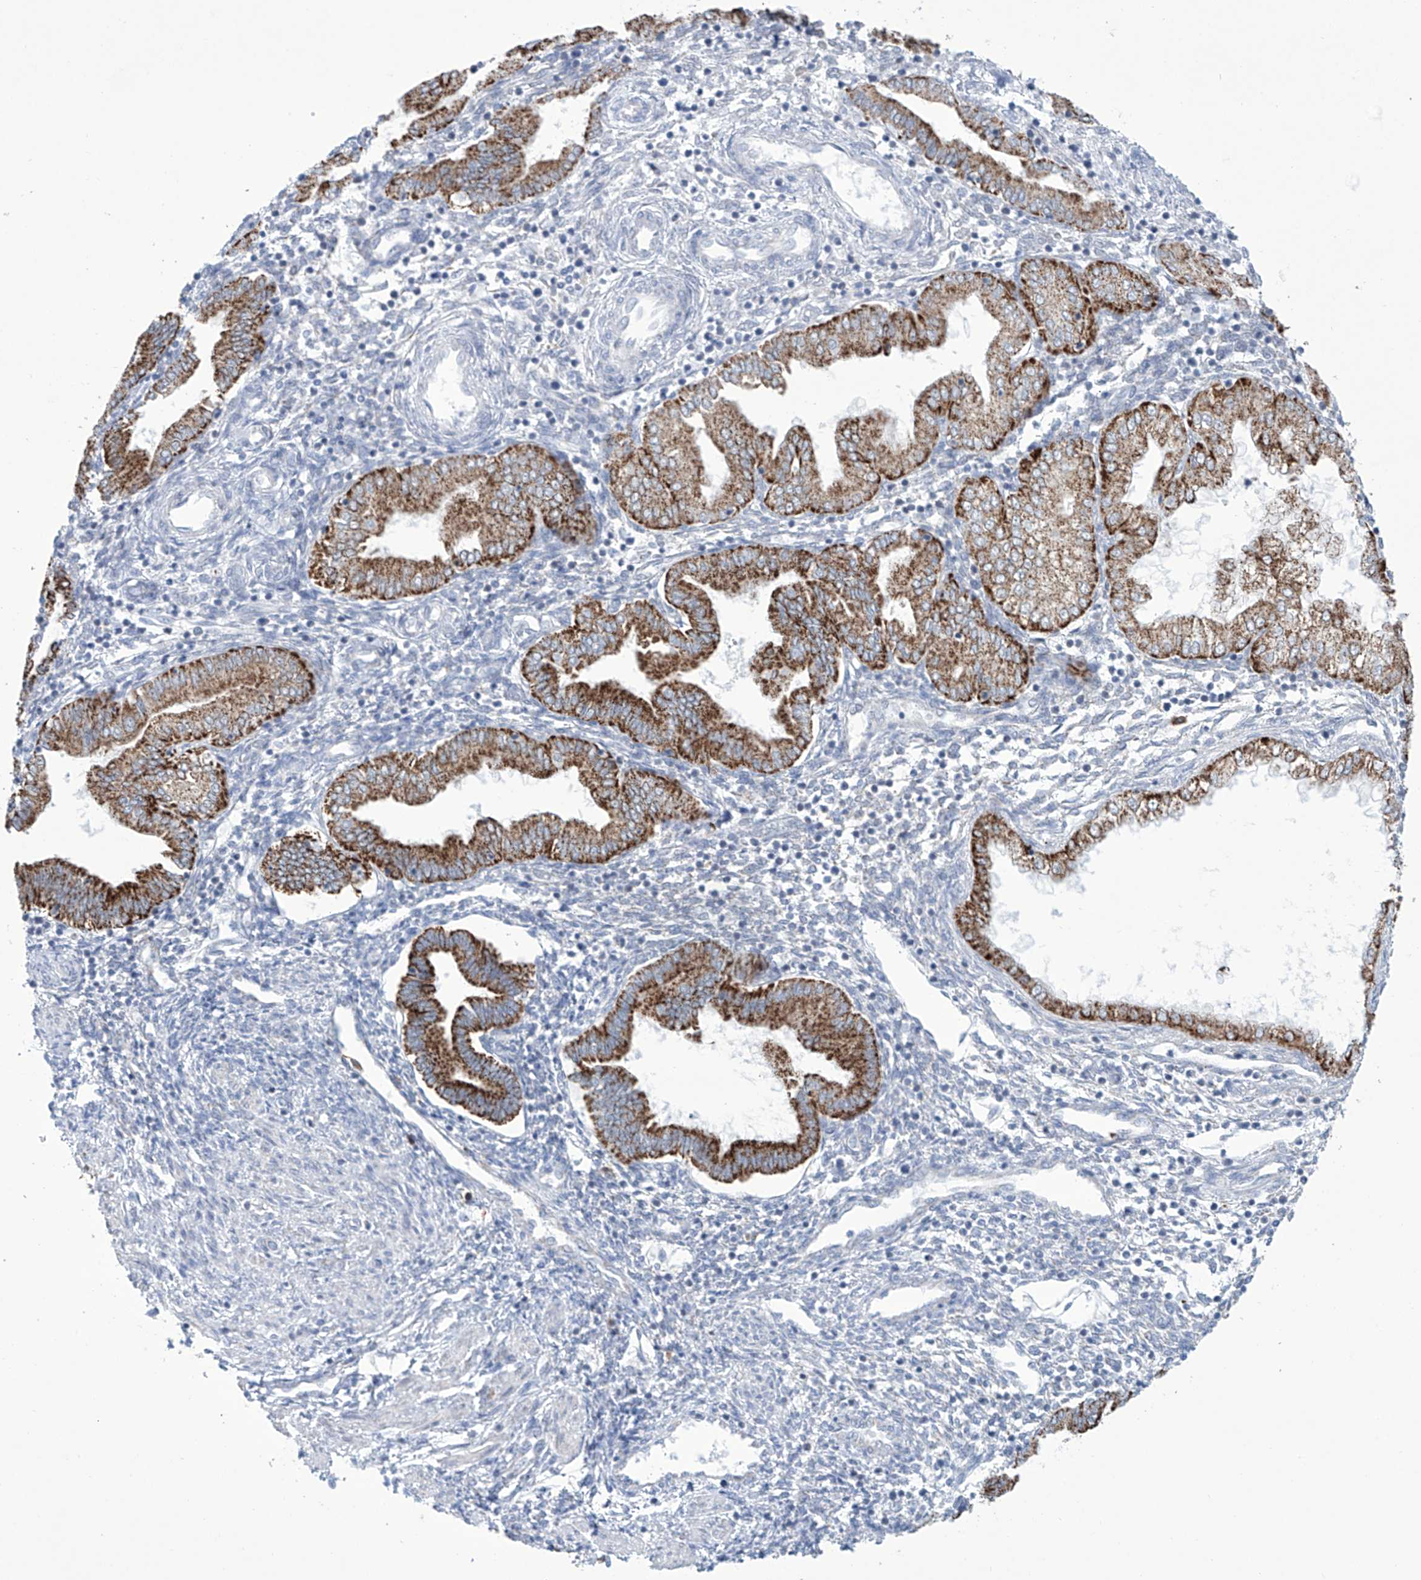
{"staining": {"intensity": "negative", "quantity": "none", "location": "none"}, "tissue": "endometrium", "cell_type": "Cells in endometrial stroma", "image_type": "normal", "snomed": [{"axis": "morphology", "description": "Normal tissue, NOS"}, {"axis": "topography", "description": "Endometrium"}], "caption": "Protein analysis of normal endometrium demonstrates no significant positivity in cells in endometrial stroma.", "gene": "ALDH6A1", "patient": {"sex": "female", "age": 53}}